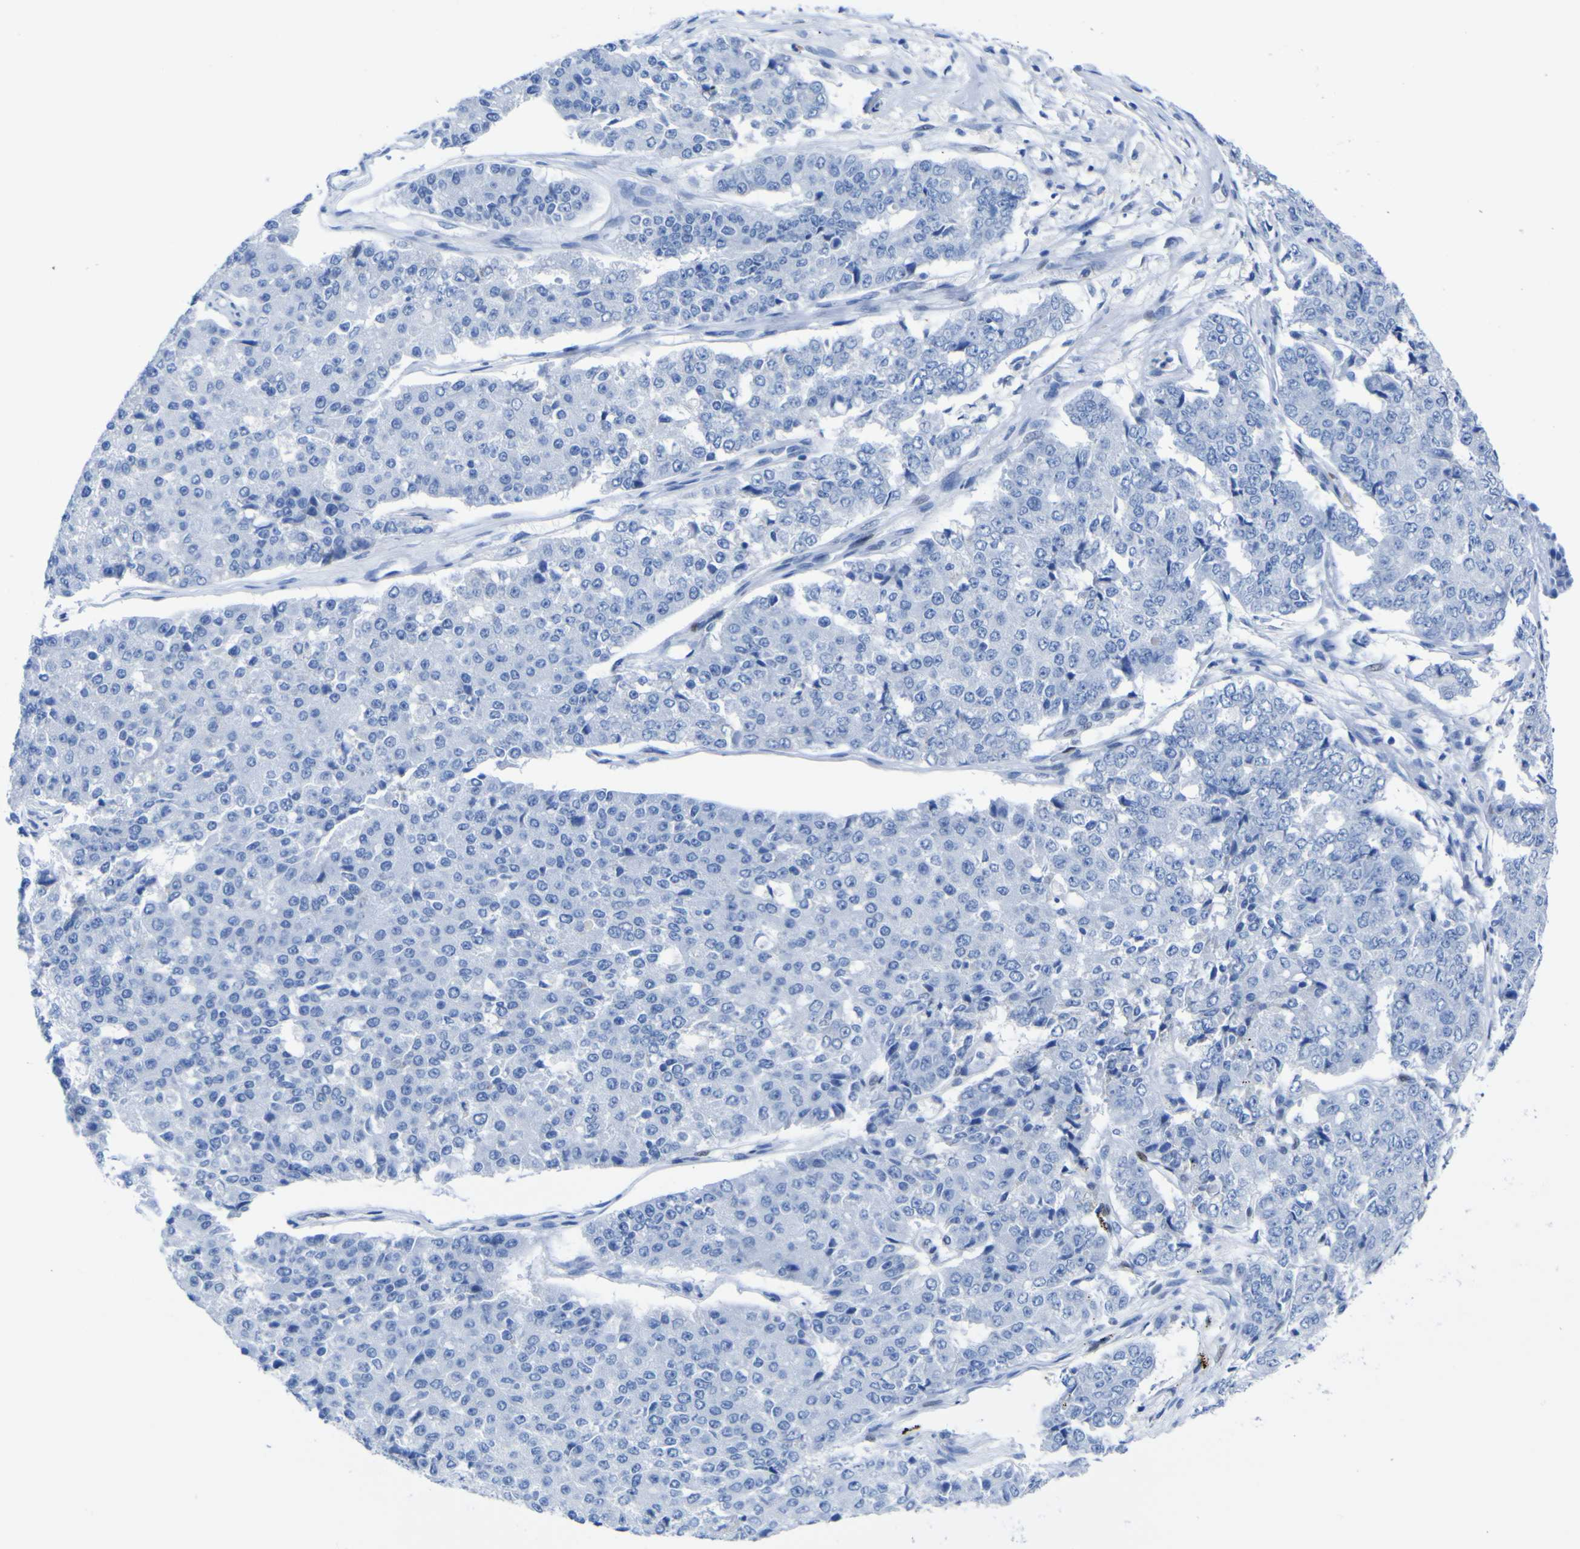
{"staining": {"intensity": "negative", "quantity": "none", "location": "none"}, "tissue": "pancreatic cancer", "cell_type": "Tumor cells", "image_type": "cancer", "snomed": [{"axis": "morphology", "description": "Adenocarcinoma, NOS"}, {"axis": "topography", "description": "Pancreas"}], "caption": "This is a image of IHC staining of adenocarcinoma (pancreatic), which shows no staining in tumor cells.", "gene": "DACH1", "patient": {"sex": "male", "age": 50}}